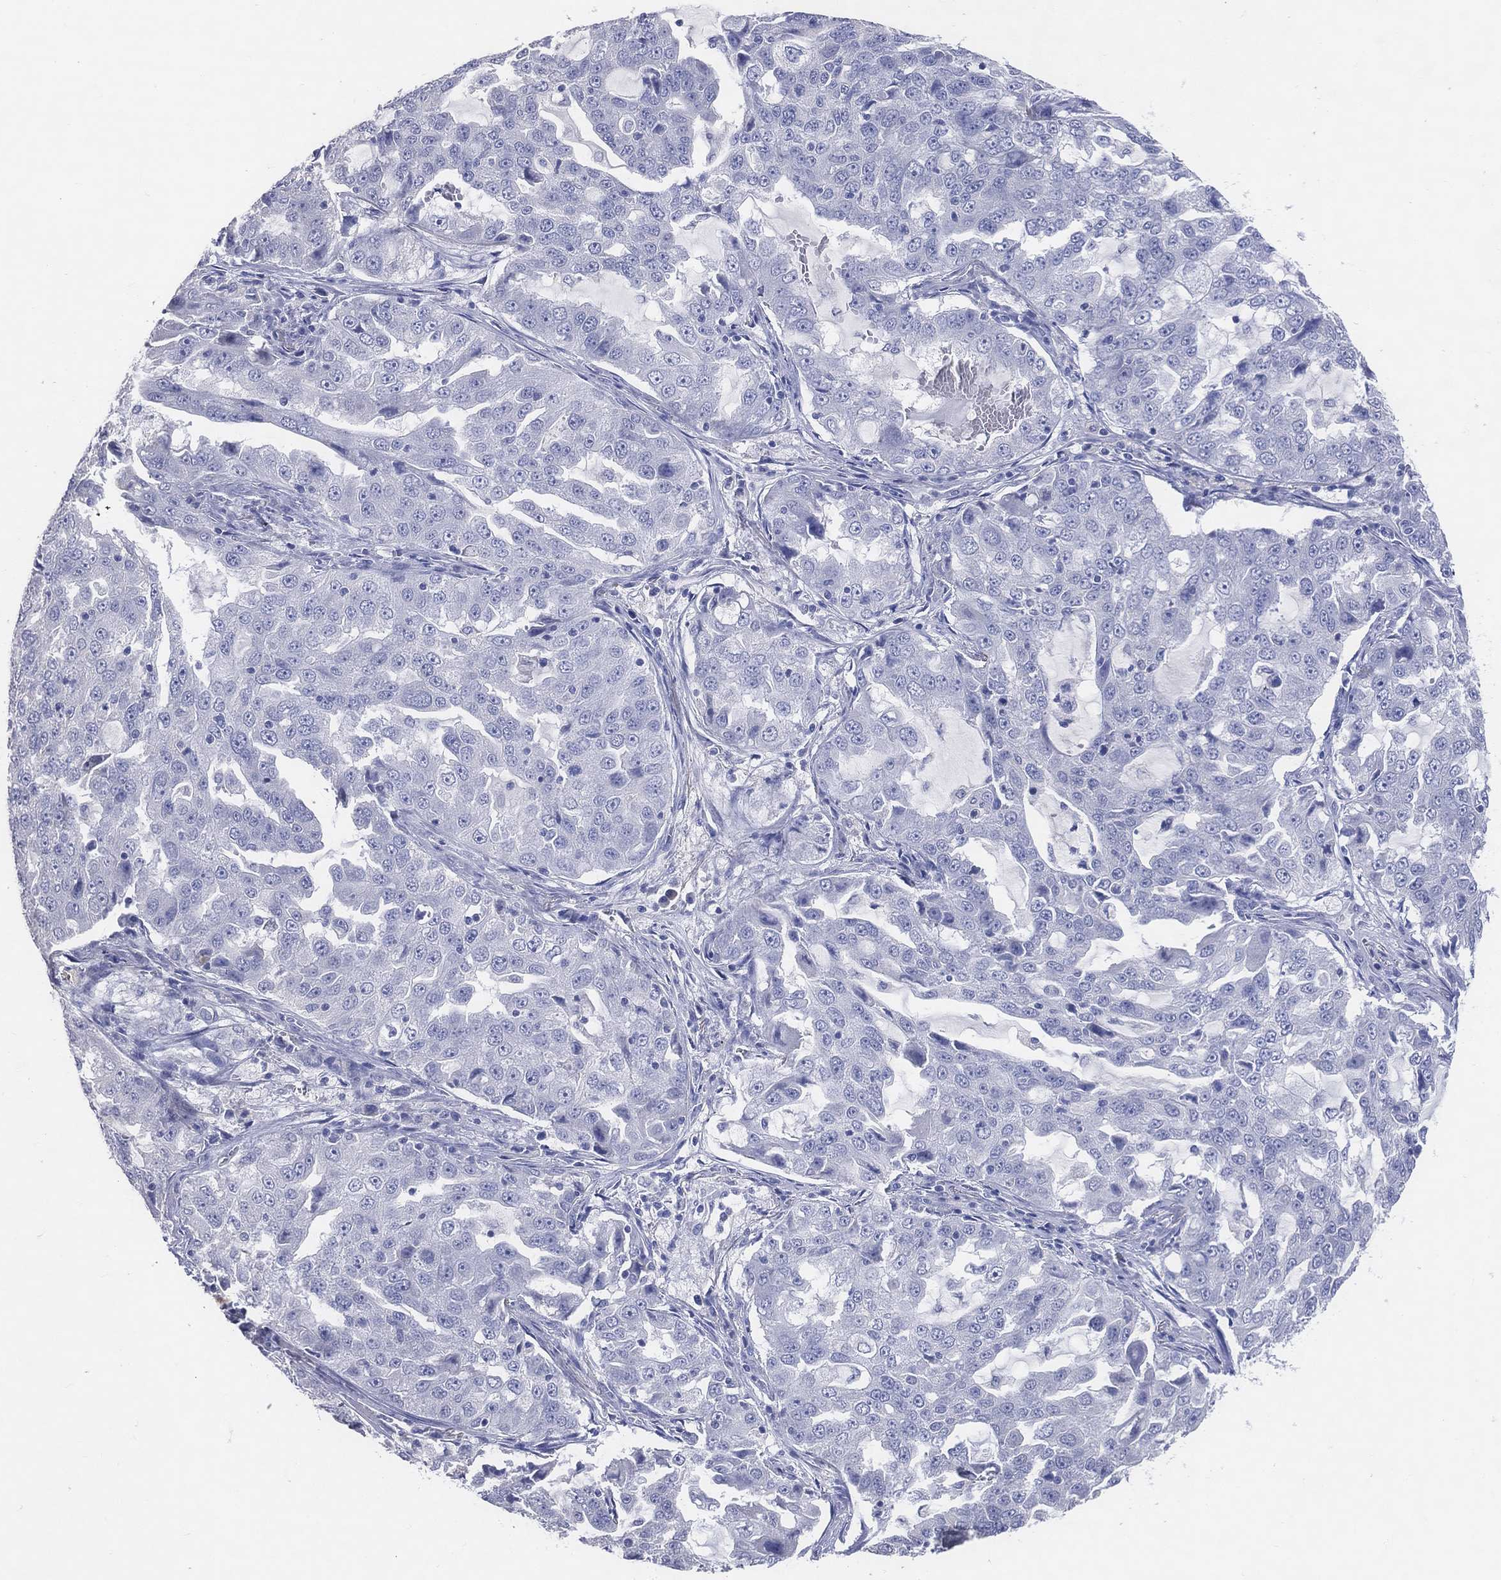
{"staining": {"intensity": "negative", "quantity": "none", "location": "none"}, "tissue": "lung cancer", "cell_type": "Tumor cells", "image_type": "cancer", "snomed": [{"axis": "morphology", "description": "Adenocarcinoma, NOS"}, {"axis": "topography", "description": "Lung"}], "caption": "Lung cancer was stained to show a protein in brown. There is no significant positivity in tumor cells.", "gene": "DNAH6", "patient": {"sex": "female", "age": 61}}